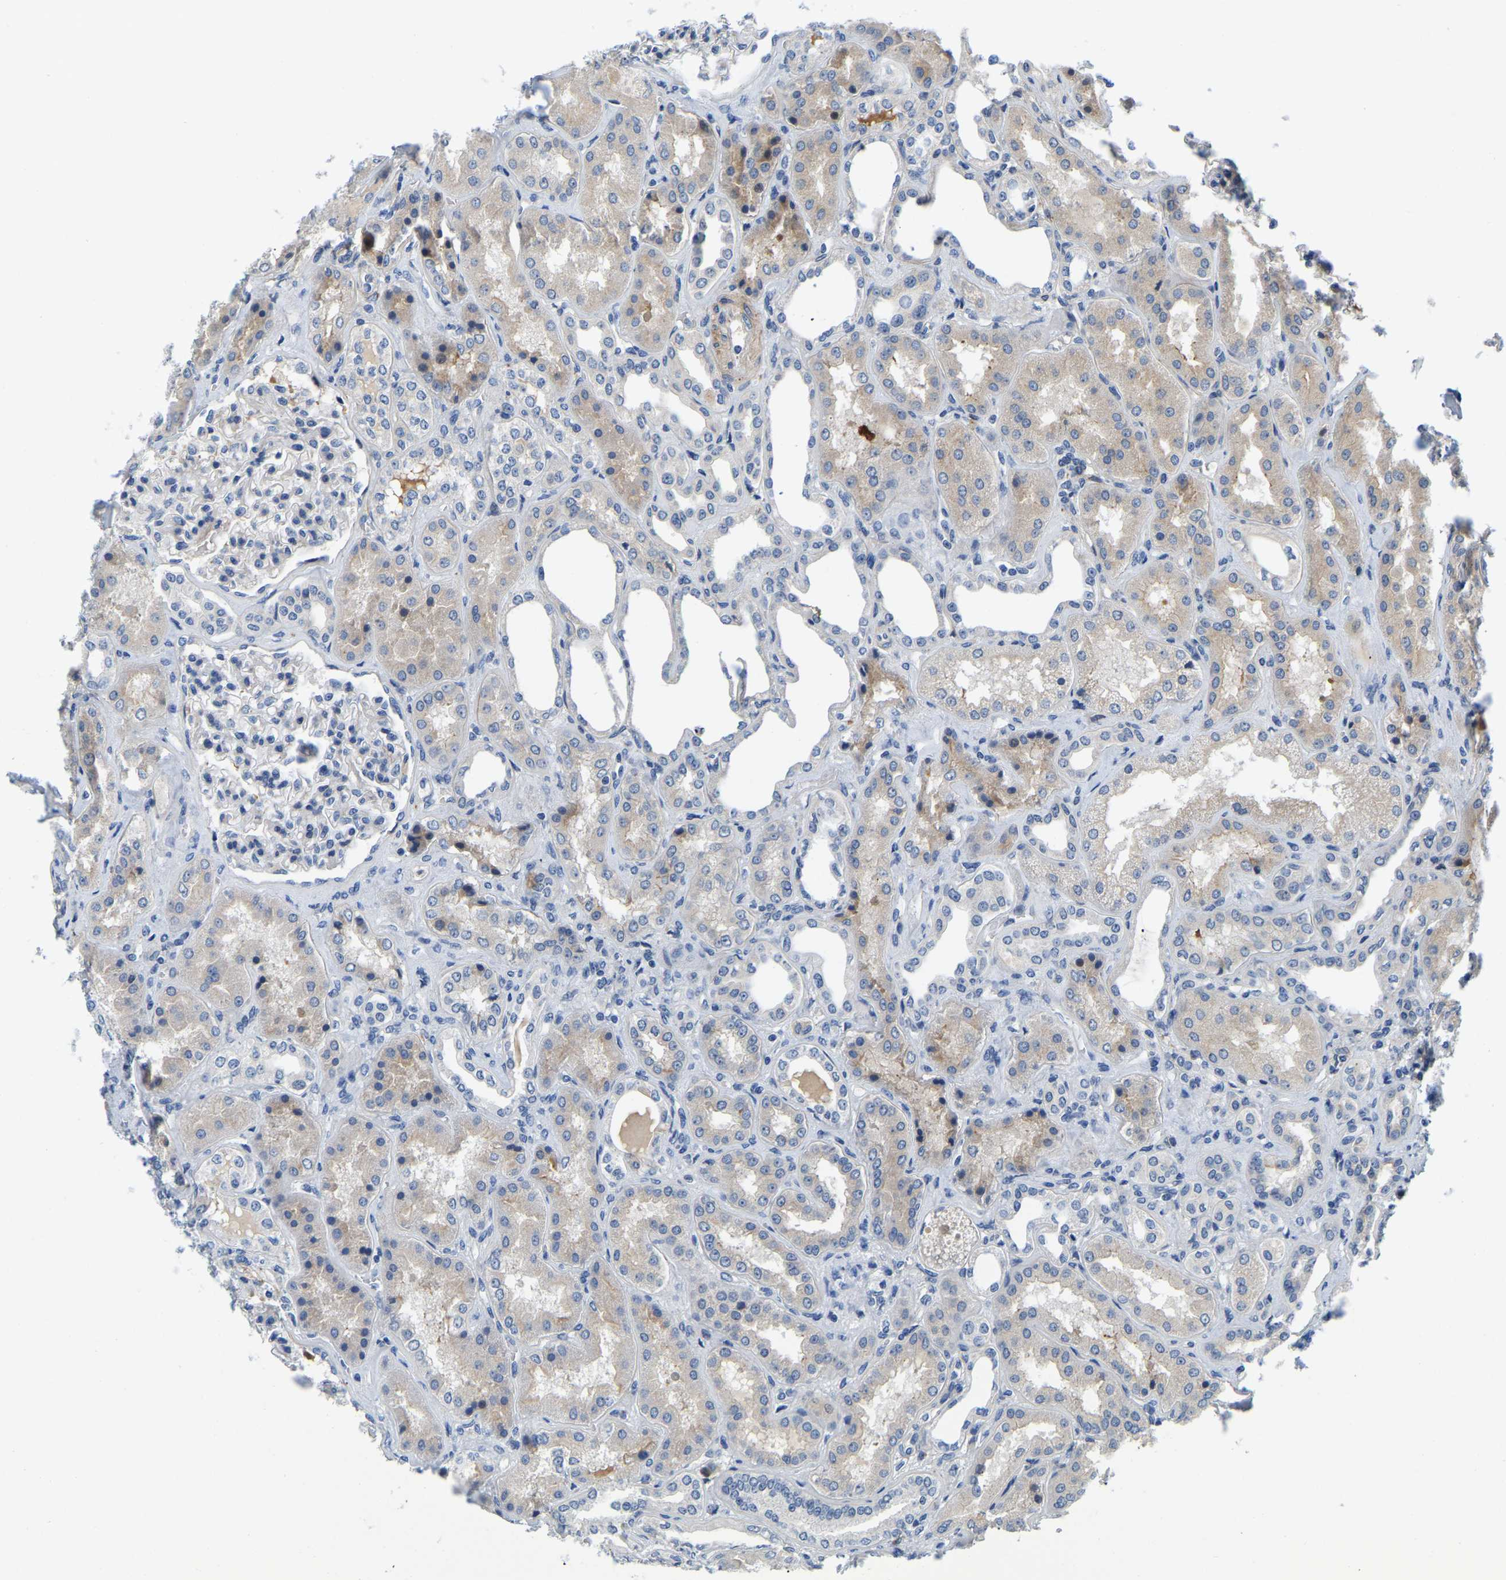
{"staining": {"intensity": "negative", "quantity": "none", "location": "none"}, "tissue": "kidney", "cell_type": "Cells in glomeruli", "image_type": "normal", "snomed": [{"axis": "morphology", "description": "Normal tissue, NOS"}, {"axis": "topography", "description": "Kidney"}], "caption": "Immunohistochemistry histopathology image of unremarkable kidney: kidney stained with DAB (3,3'-diaminobenzidine) reveals no significant protein positivity in cells in glomeruli.", "gene": "LIAS", "patient": {"sex": "female", "age": 56}}